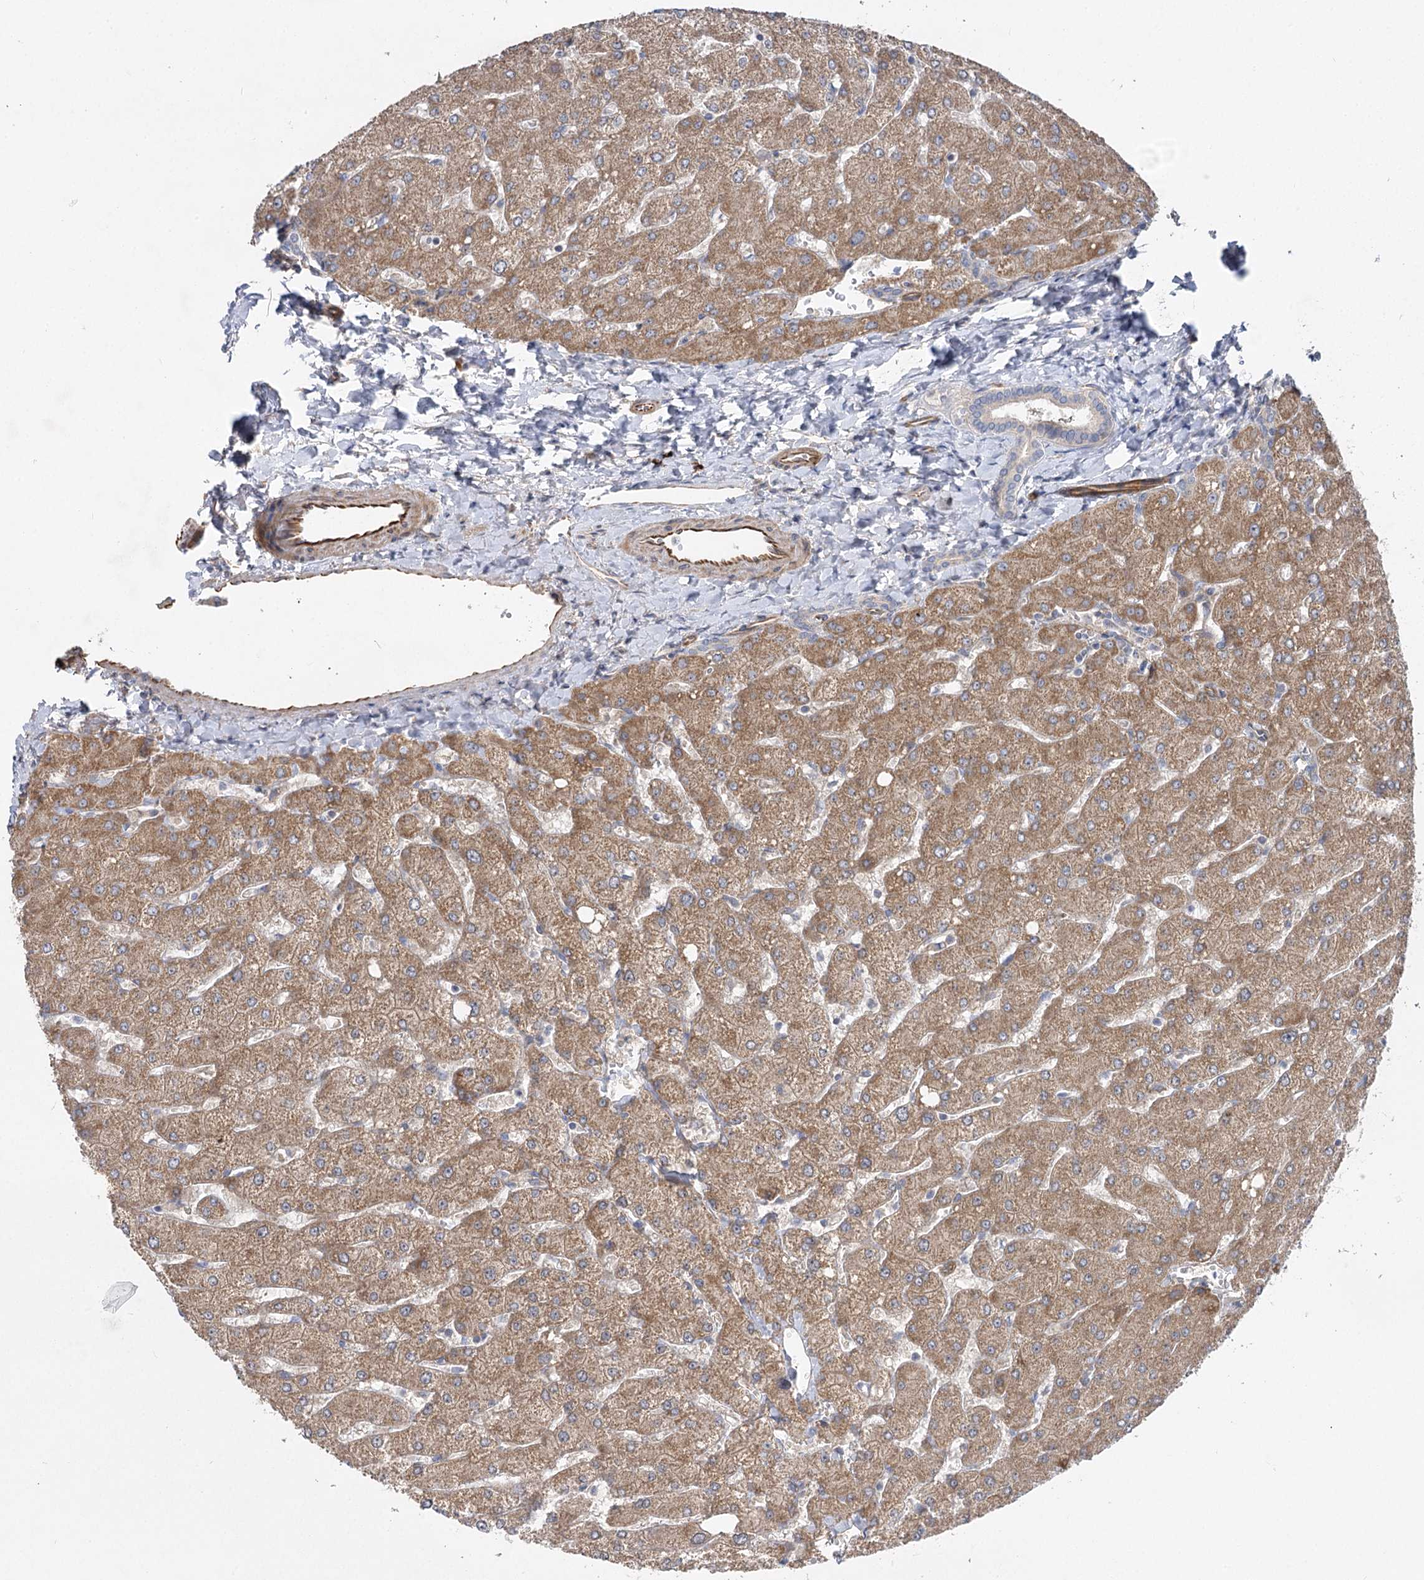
{"staining": {"intensity": "negative", "quantity": "none", "location": "none"}, "tissue": "liver", "cell_type": "Cholangiocytes", "image_type": "normal", "snomed": [{"axis": "morphology", "description": "Normal tissue, NOS"}, {"axis": "topography", "description": "Liver"}], "caption": "DAB (3,3'-diaminobenzidine) immunohistochemical staining of unremarkable liver reveals no significant positivity in cholangiocytes. (IHC, brightfield microscopy, high magnification).", "gene": "KIAA0825", "patient": {"sex": "male", "age": 55}}